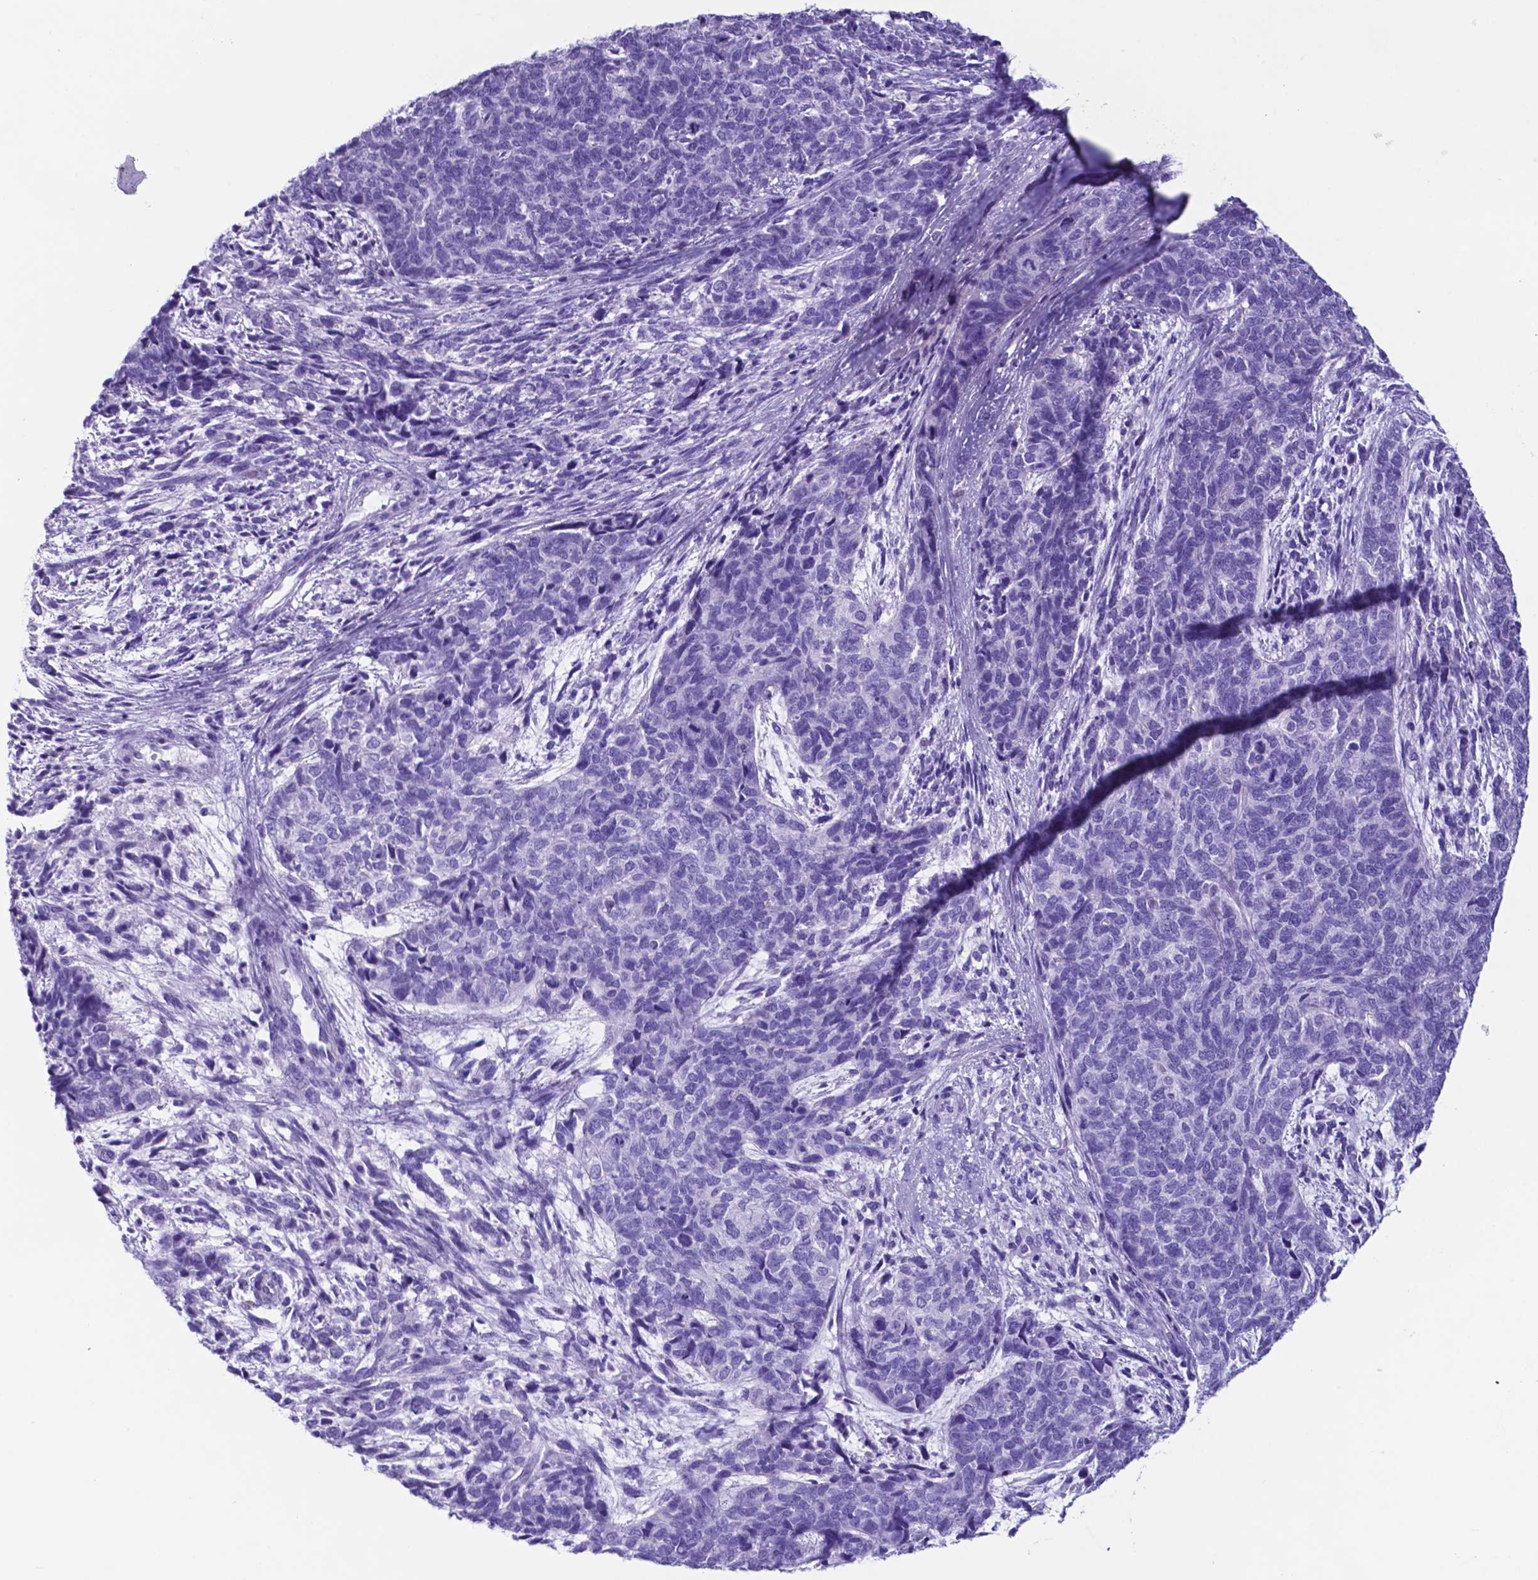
{"staining": {"intensity": "negative", "quantity": "none", "location": "none"}, "tissue": "cervical cancer", "cell_type": "Tumor cells", "image_type": "cancer", "snomed": [{"axis": "morphology", "description": "Squamous cell carcinoma, NOS"}, {"axis": "topography", "description": "Cervix"}], "caption": "An immunohistochemistry micrograph of cervical cancer is shown. There is no staining in tumor cells of cervical cancer.", "gene": "DNAAF8", "patient": {"sex": "female", "age": 63}}